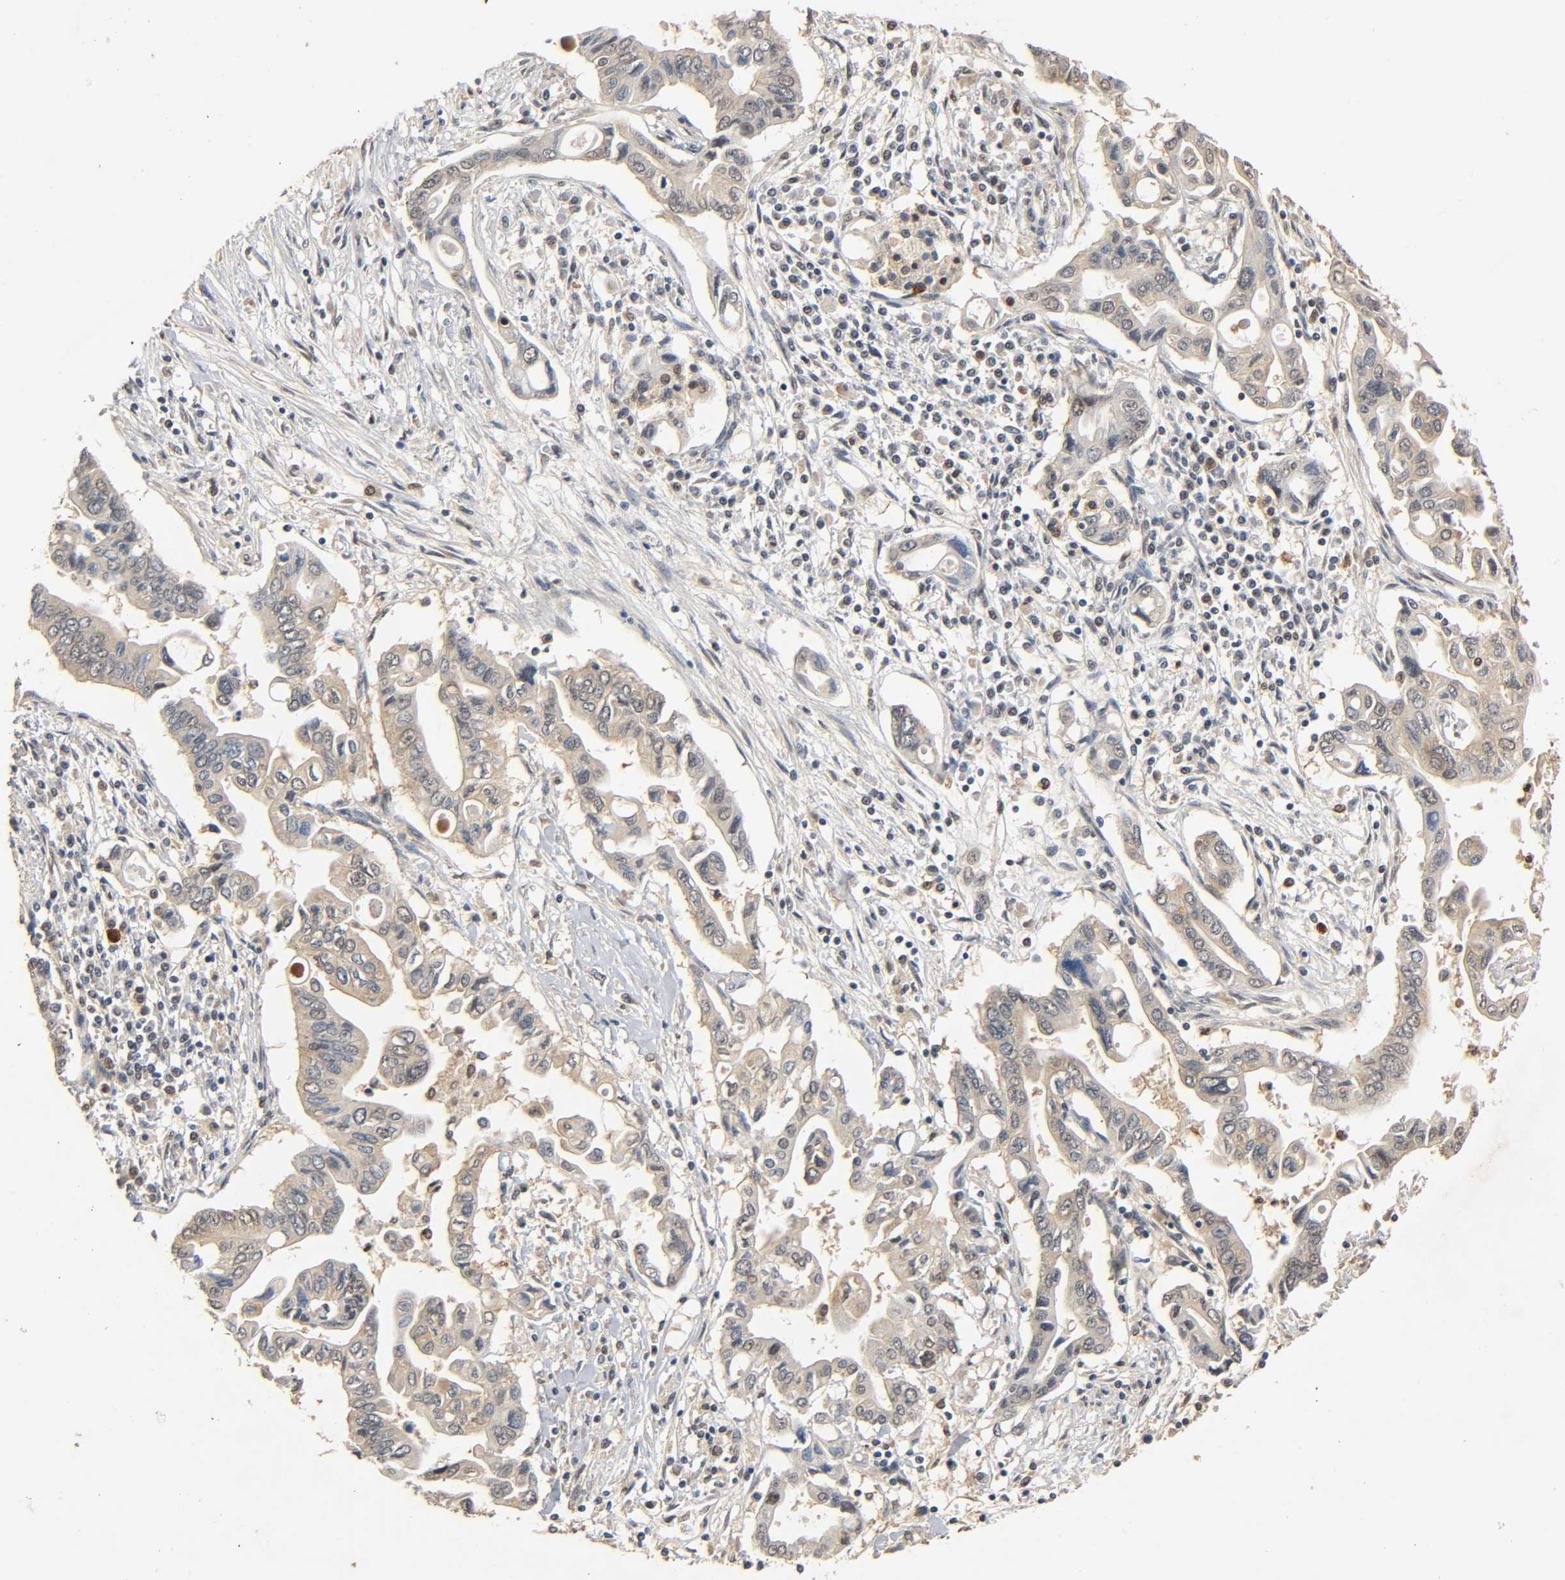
{"staining": {"intensity": "weak", "quantity": ">75%", "location": "cytoplasmic/membranous"}, "tissue": "pancreatic cancer", "cell_type": "Tumor cells", "image_type": "cancer", "snomed": [{"axis": "morphology", "description": "Adenocarcinoma, NOS"}, {"axis": "topography", "description": "Pancreas"}], "caption": "This photomicrograph exhibits IHC staining of pancreatic adenocarcinoma, with low weak cytoplasmic/membranous staining in about >75% of tumor cells.", "gene": "ZFPM2", "patient": {"sex": "female", "age": 57}}